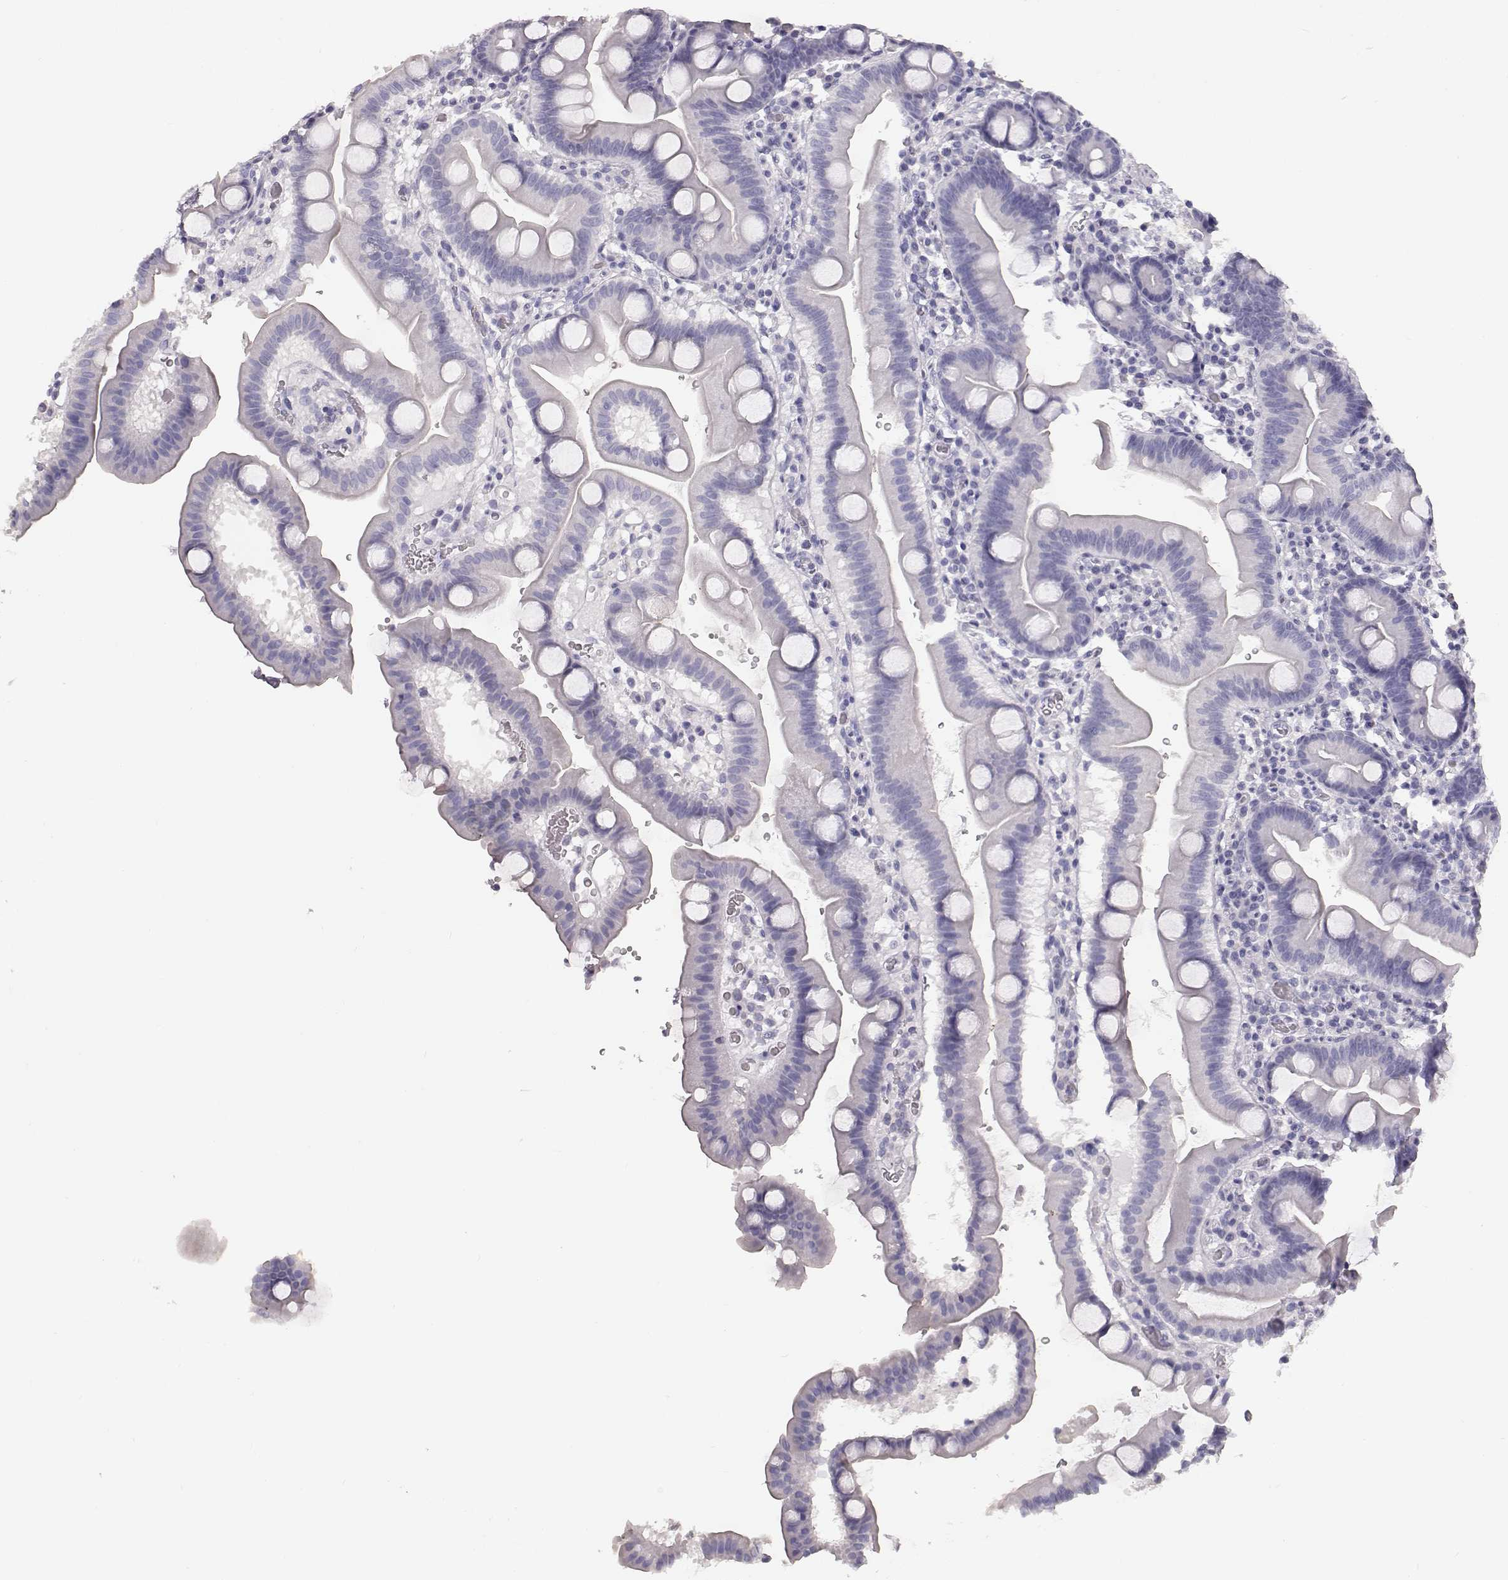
{"staining": {"intensity": "negative", "quantity": "none", "location": "none"}, "tissue": "duodenum", "cell_type": "Glandular cells", "image_type": "normal", "snomed": [{"axis": "morphology", "description": "Normal tissue, NOS"}, {"axis": "topography", "description": "Duodenum"}], "caption": "Duodenum stained for a protein using immunohistochemistry (IHC) displays no positivity glandular cells.", "gene": "KRT31", "patient": {"sex": "male", "age": 59}}